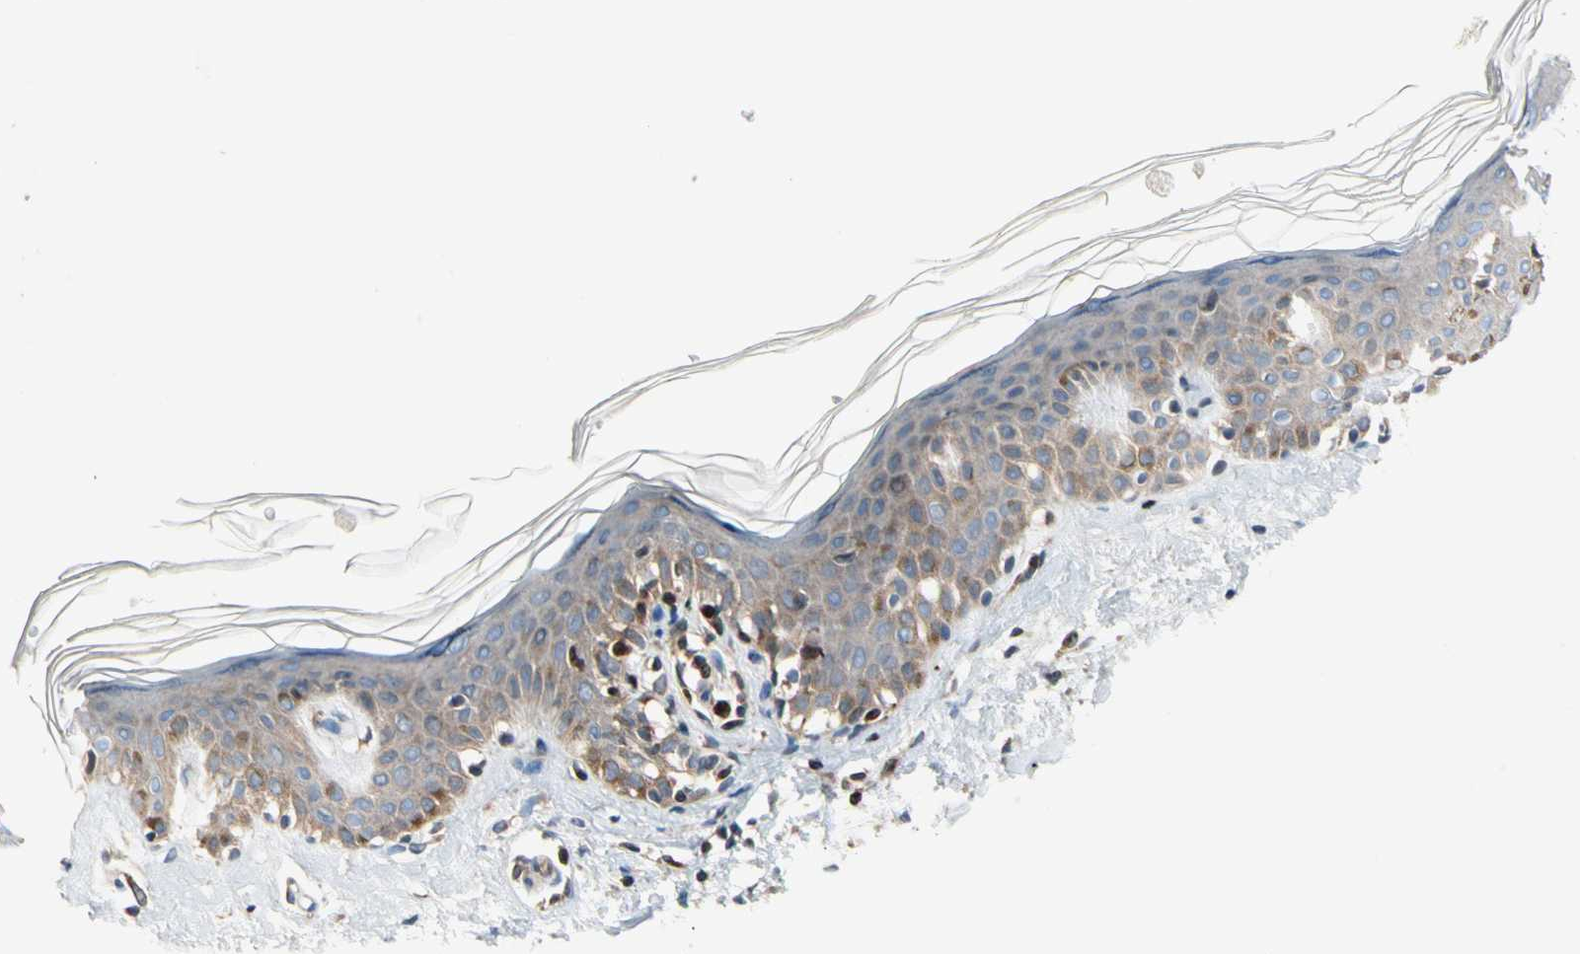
{"staining": {"intensity": "weak", "quantity": ">75%", "location": "cytoplasmic/membranous"}, "tissue": "skin", "cell_type": "Fibroblasts", "image_type": "normal", "snomed": [{"axis": "morphology", "description": "Normal tissue, NOS"}, {"axis": "topography", "description": "Skin"}], "caption": "There is low levels of weak cytoplasmic/membranous staining in fibroblasts of benign skin, as demonstrated by immunohistochemical staining (brown color).", "gene": "MAP3K3", "patient": {"sex": "male", "age": 67}}